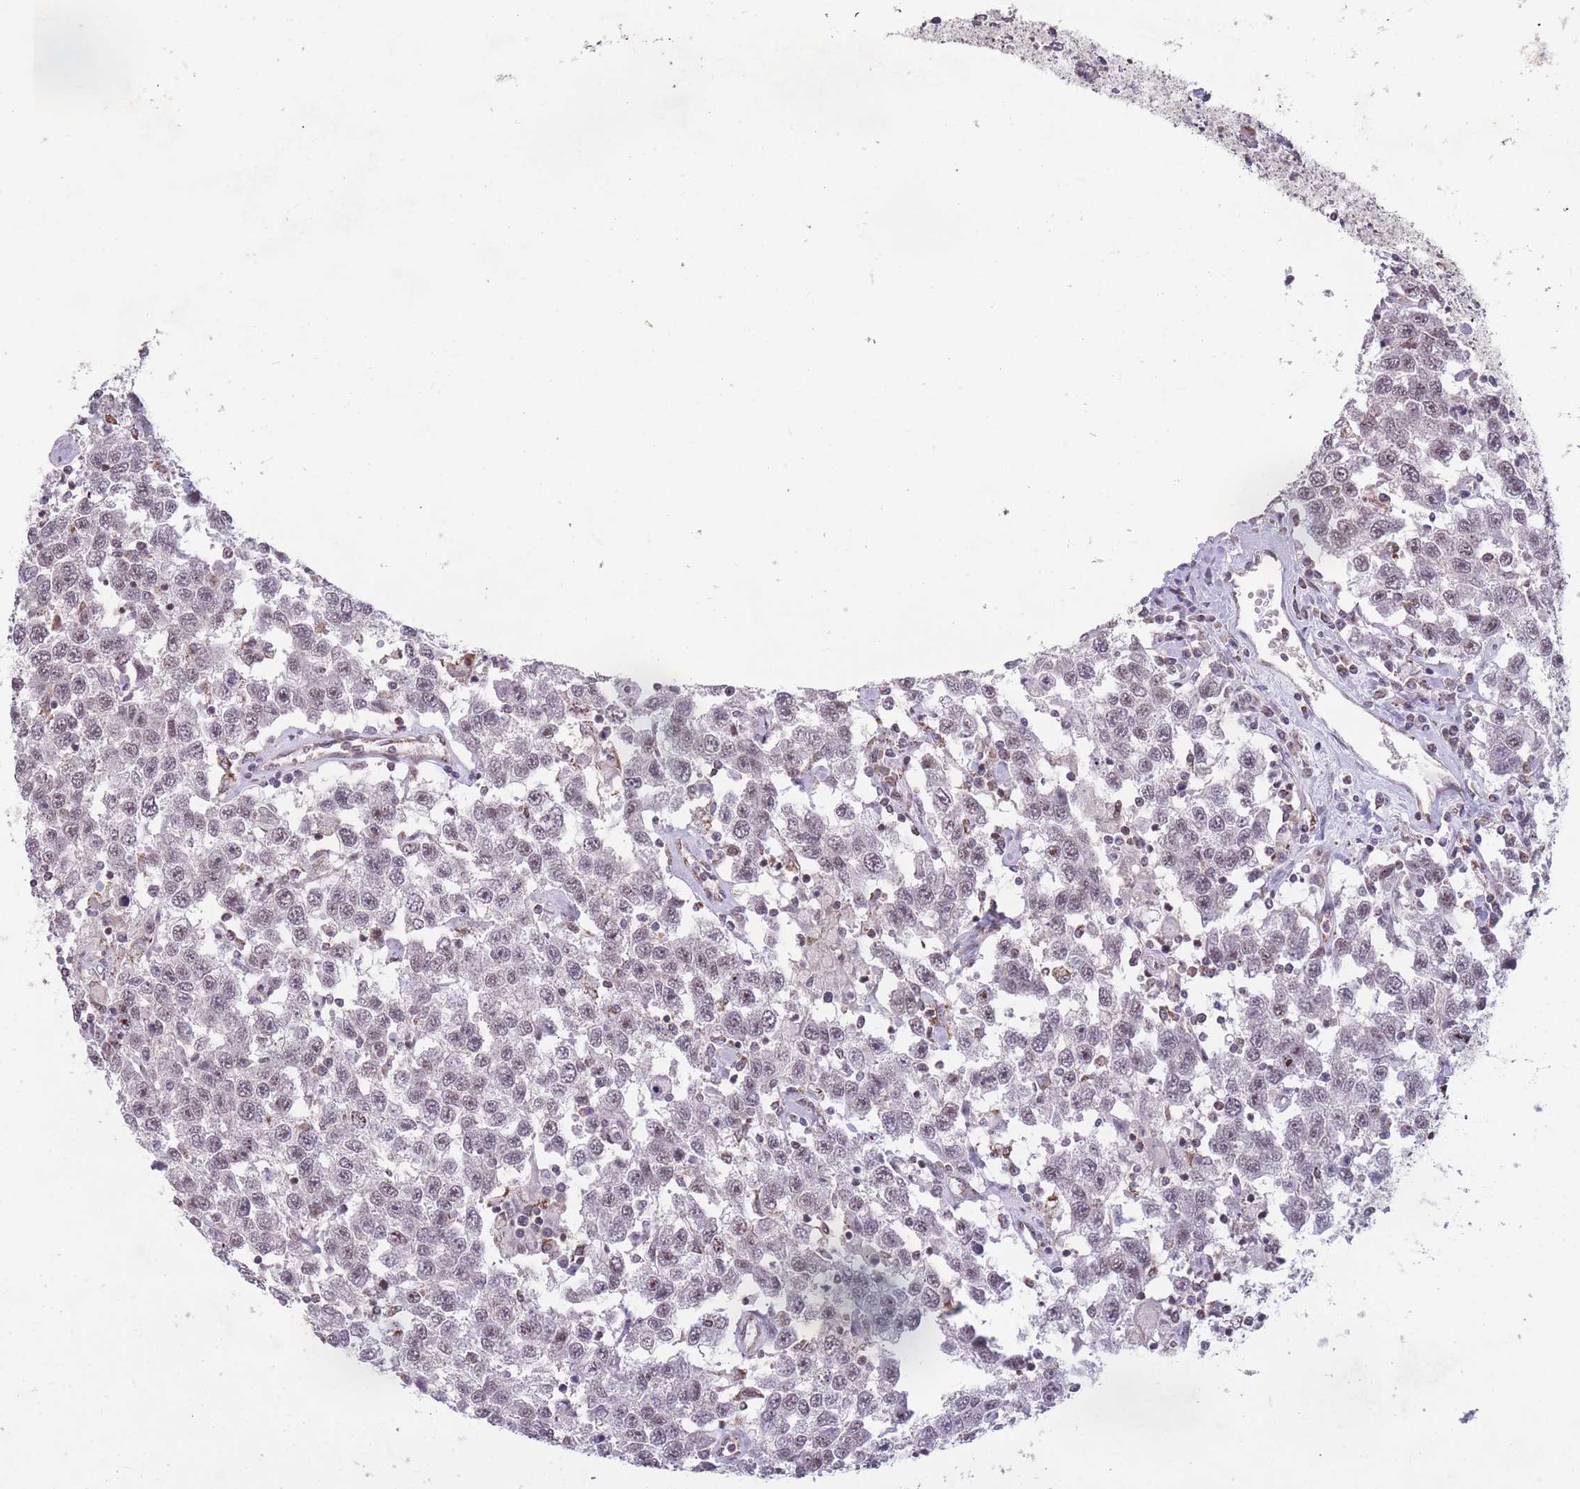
{"staining": {"intensity": "weak", "quantity": "<25%", "location": "nuclear"}, "tissue": "testis cancer", "cell_type": "Tumor cells", "image_type": "cancer", "snomed": [{"axis": "morphology", "description": "Seminoma, NOS"}, {"axis": "topography", "description": "Testis"}], "caption": "Tumor cells are negative for protein expression in human testis cancer (seminoma).", "gene": "DPYSL4", "patient": {"sex": "male", "age": 41}}